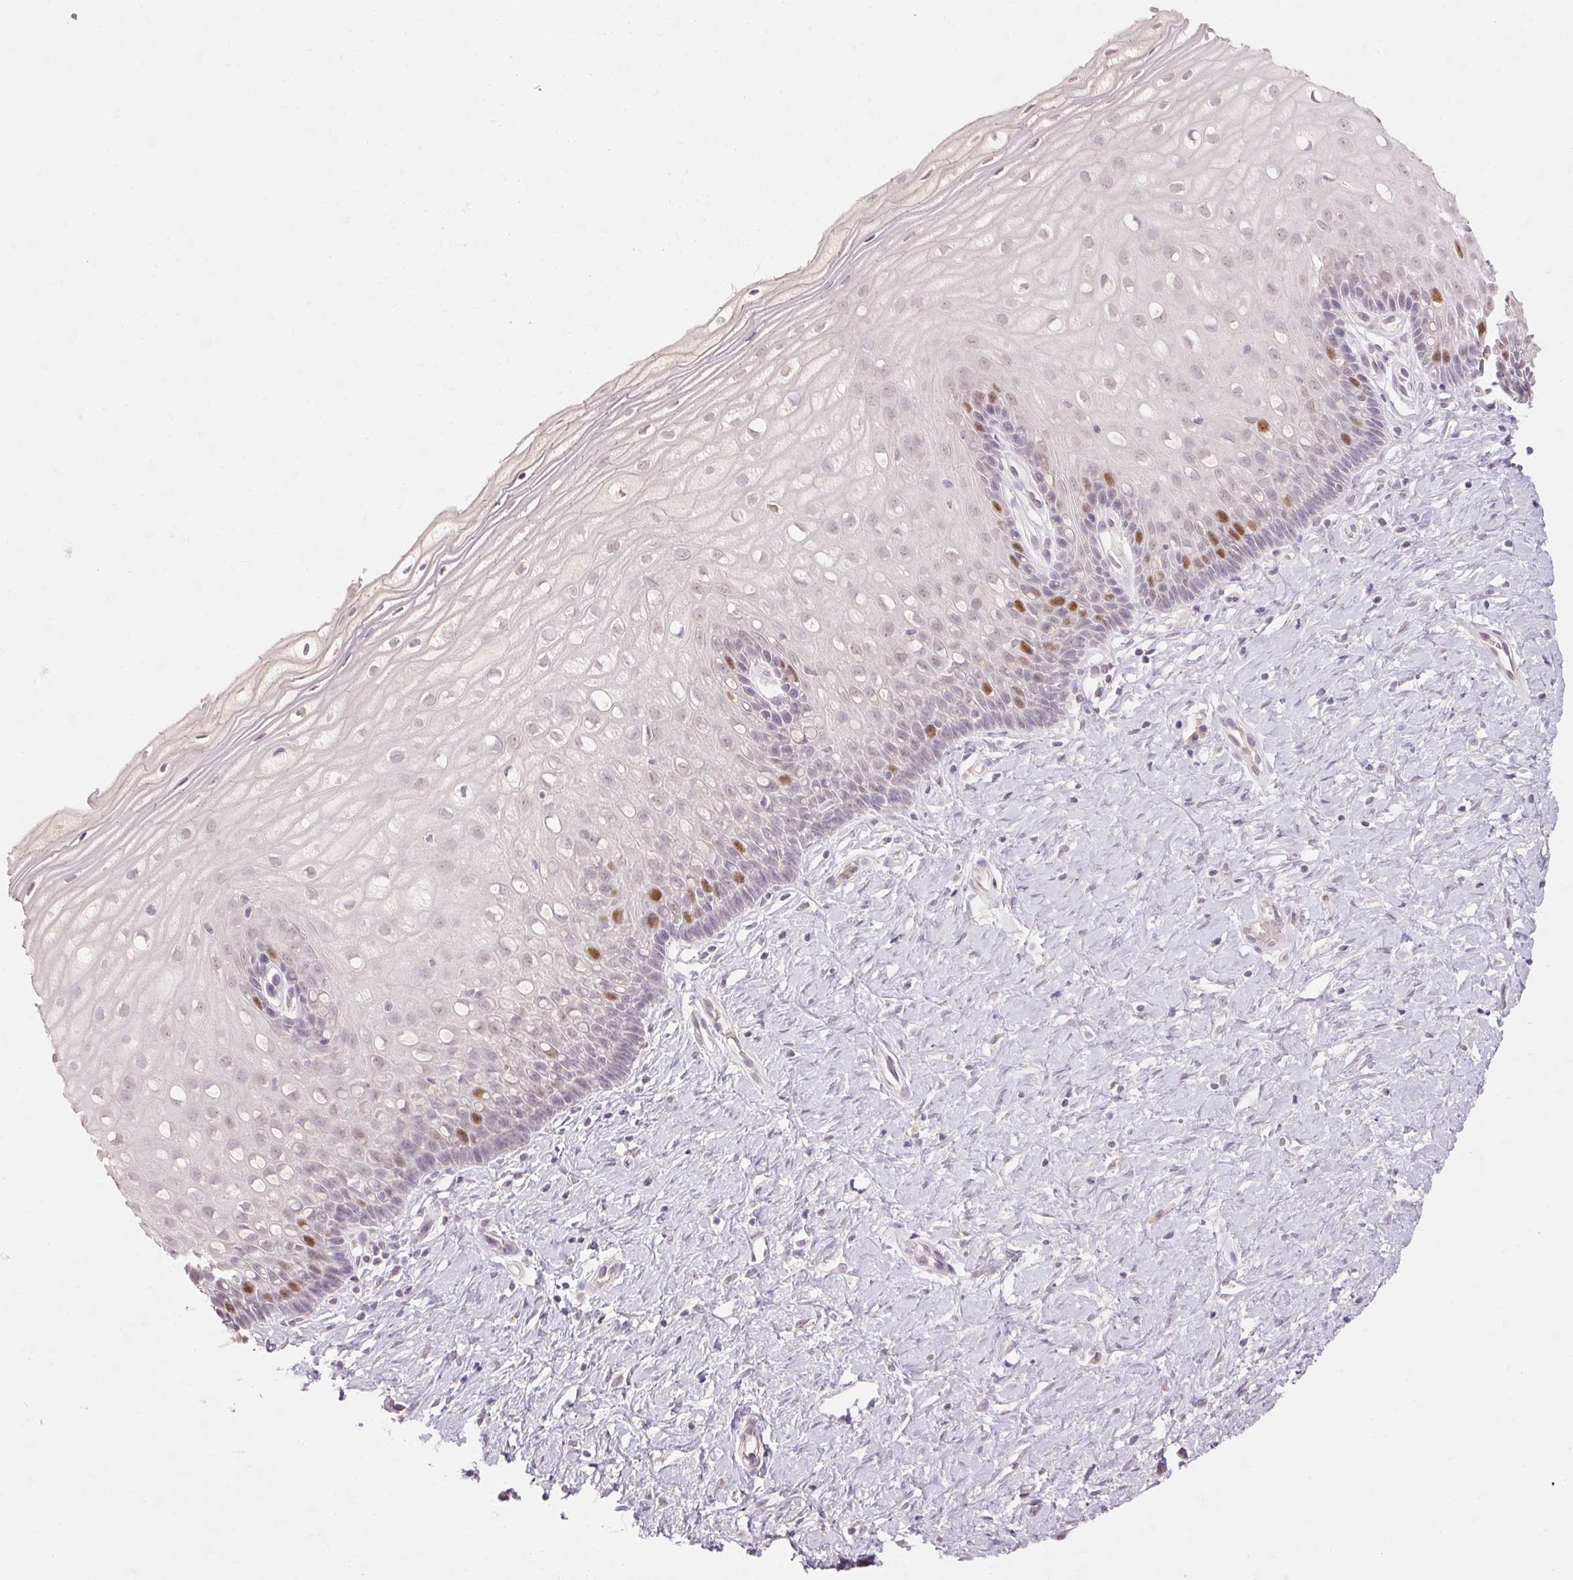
{"staining": {"intensity": "negative", "quantity": "none", "location": "none"}, "tissue": "cervix", "cell_type": "Glandular cells", "image_type": "normal", "snomed": [{"axis": "morphology", "description": "Normal tissue, NOS"}, {"axis": "topography", "description": "Cervix"}], "caption": "Photomicrograph shows no significant protein staining in glandular cells of benign cervix.", "gene": "SKP2", "patient": {"sex": "female", "age": 37}}